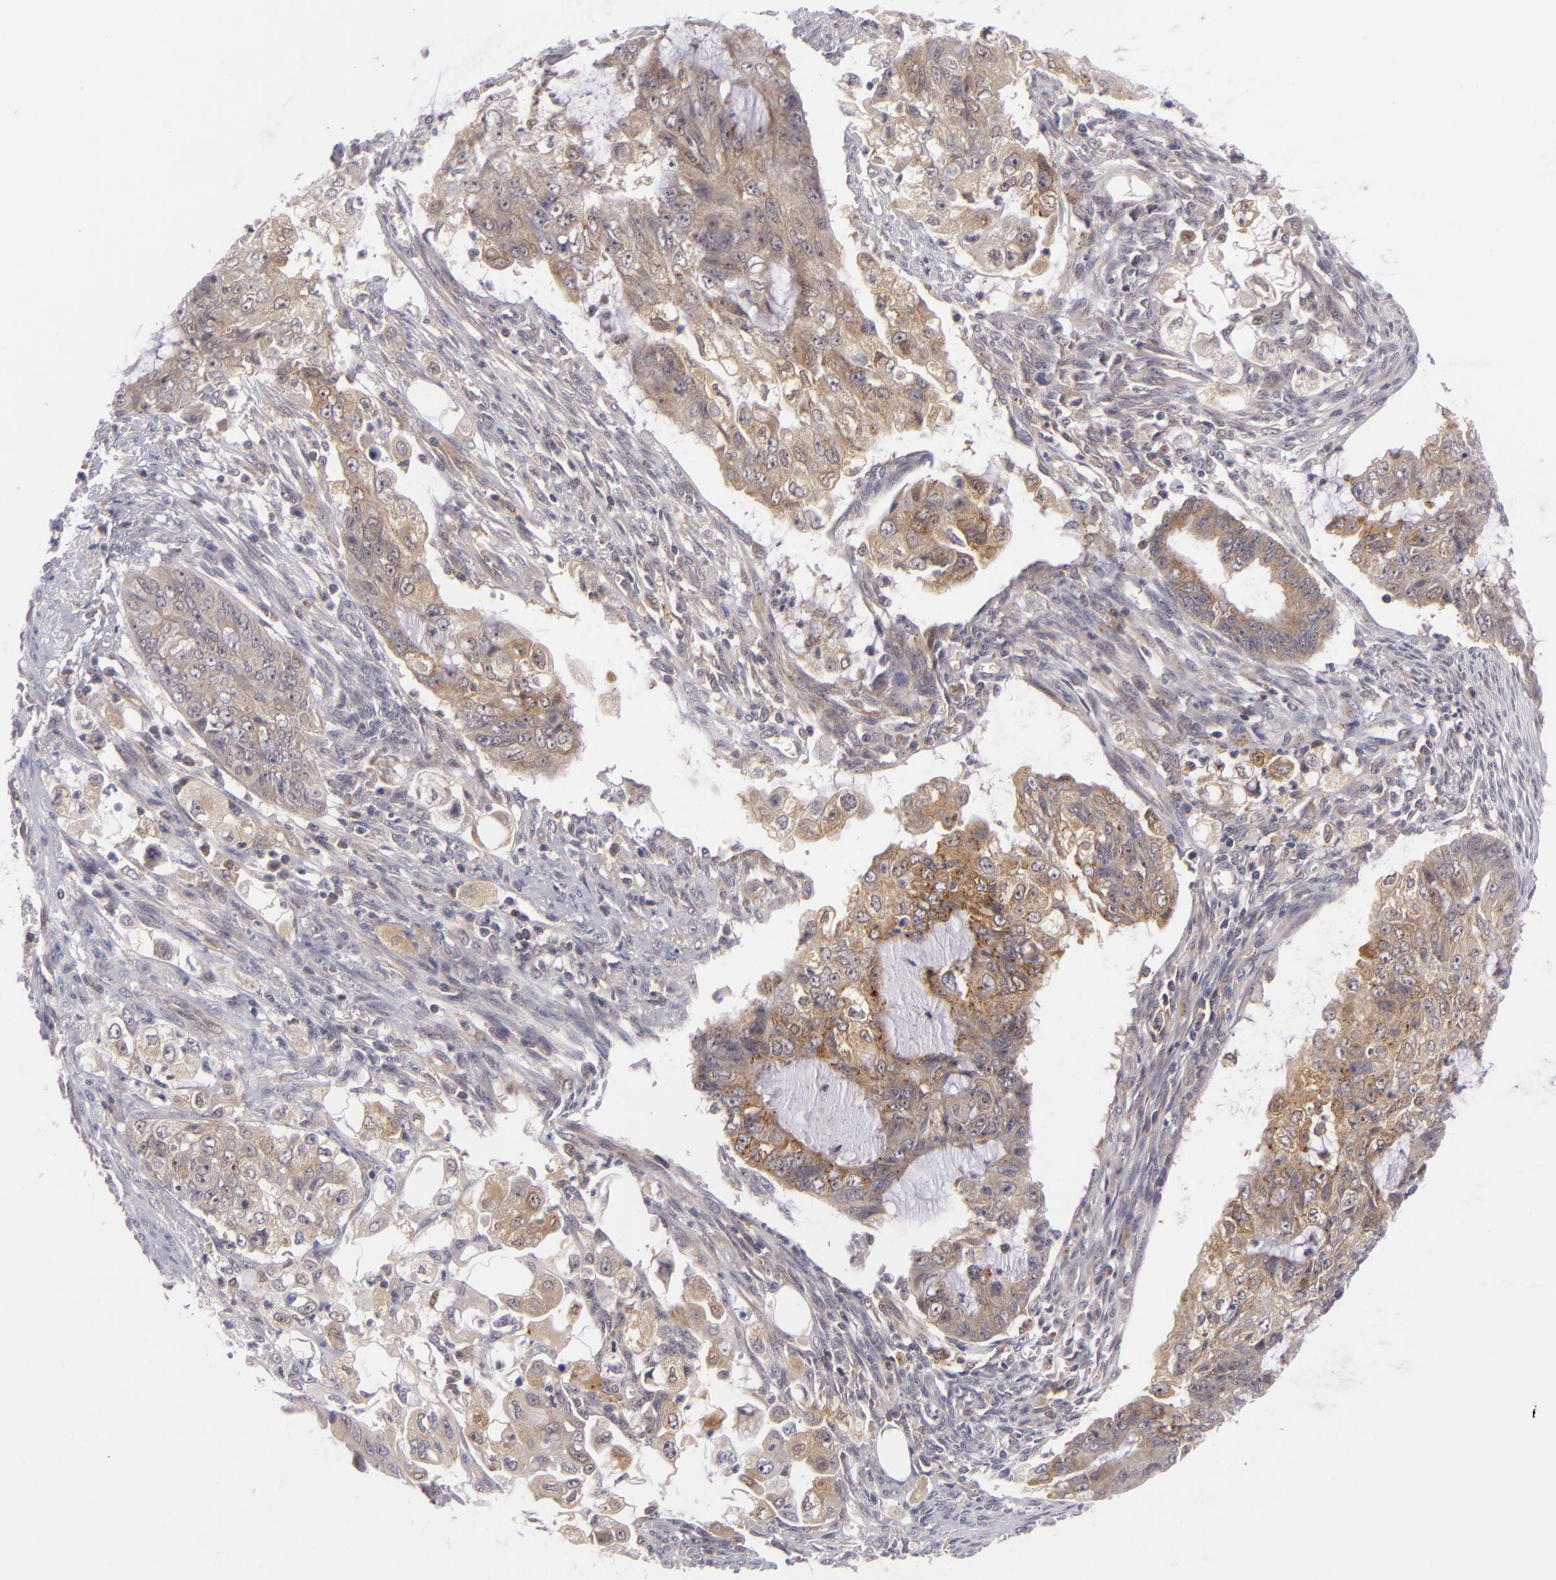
{"staining": {"intensity": "moderate", "quantity": "25%-75%", "location": "cytoplasmic/membranous"}, "tissue": "endometrial cancer", "cell_type": "Tumor cells", "image_type": "cancer", "snomed": [{"axis": "morphology", "description": "Adenocarcinoma, NOS"}, {"axis": "topography", "description": "Endometrium"}], "caption": "Endometrial cancer (adenocarcinoma) was stained to show a protein in brown. There is medium levels of moderate cytoplasmic/membranous staining in about 25%-75% of tumor cells. The protein of interest is stained brown, and the nuclei are stained in blue (DAB IHC with brightfield microscopy, high magnification).", "gene": "BCL10", "patient": {"sex": "female", "age": 75}}